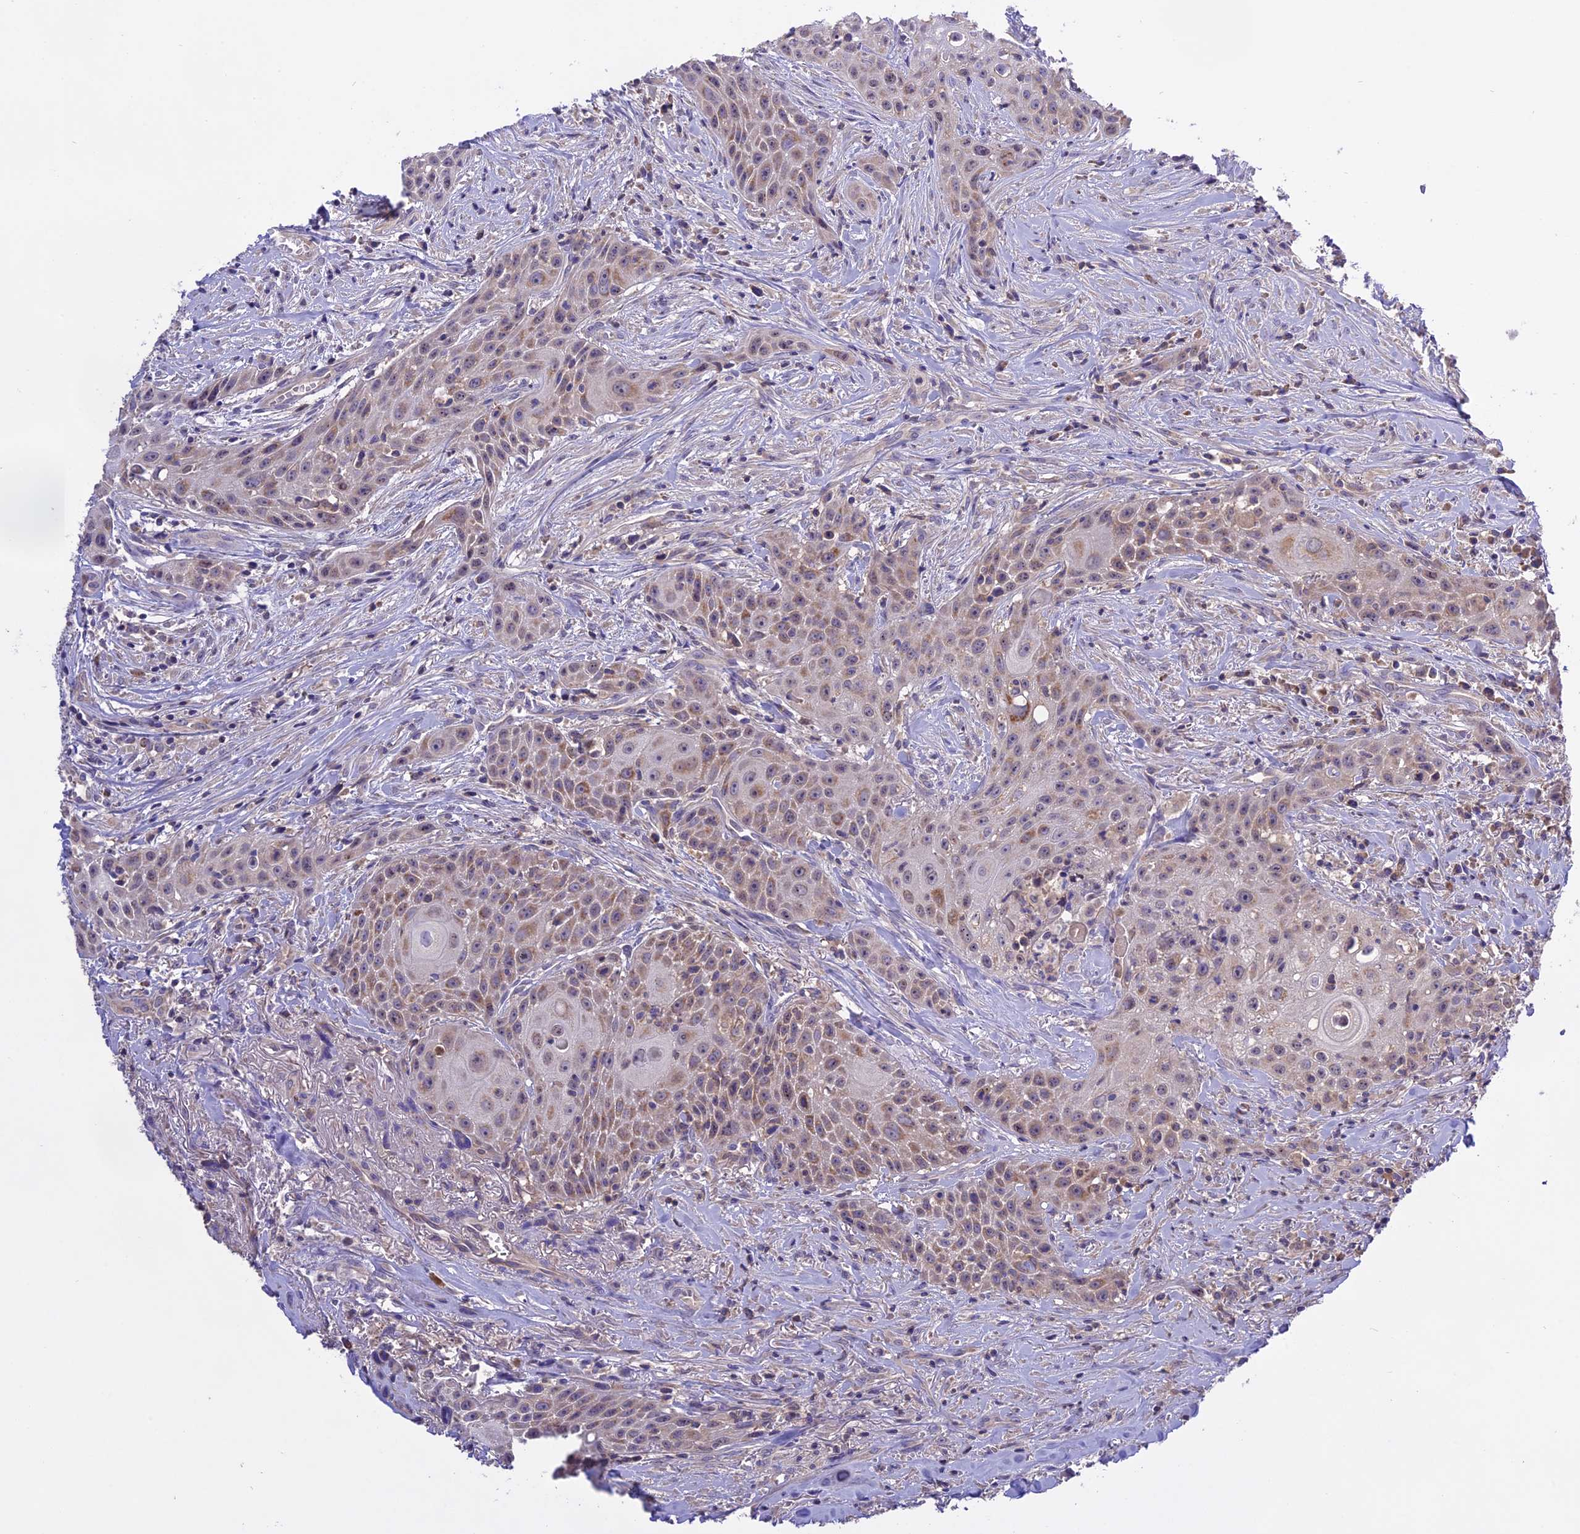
{"staining": {"intensity": "weak", "quantity": ">75%", "location": "cytoplasmic/membranous,nuclear"}, "tissue": "head and neck cancer", "cell_type": "Tumor cells", "image_type": "cancer", "snomed": [{"axis": "morphology", "description": "Squamous cell carcinoma, NOS"}, {"axis": "topography", "description": "Oral tissue"}, {"axis": "topography", "description": "Head-Neck"}], "caption": "Tumor cells display low levels of weak cytoplasmic/membranous and nuclear expression in approximately >75% of cells in head and neck cancer (squamous cell carcinoma).", "gene": "NUDT8", "patient": {"sex": "female", "age": 82}}